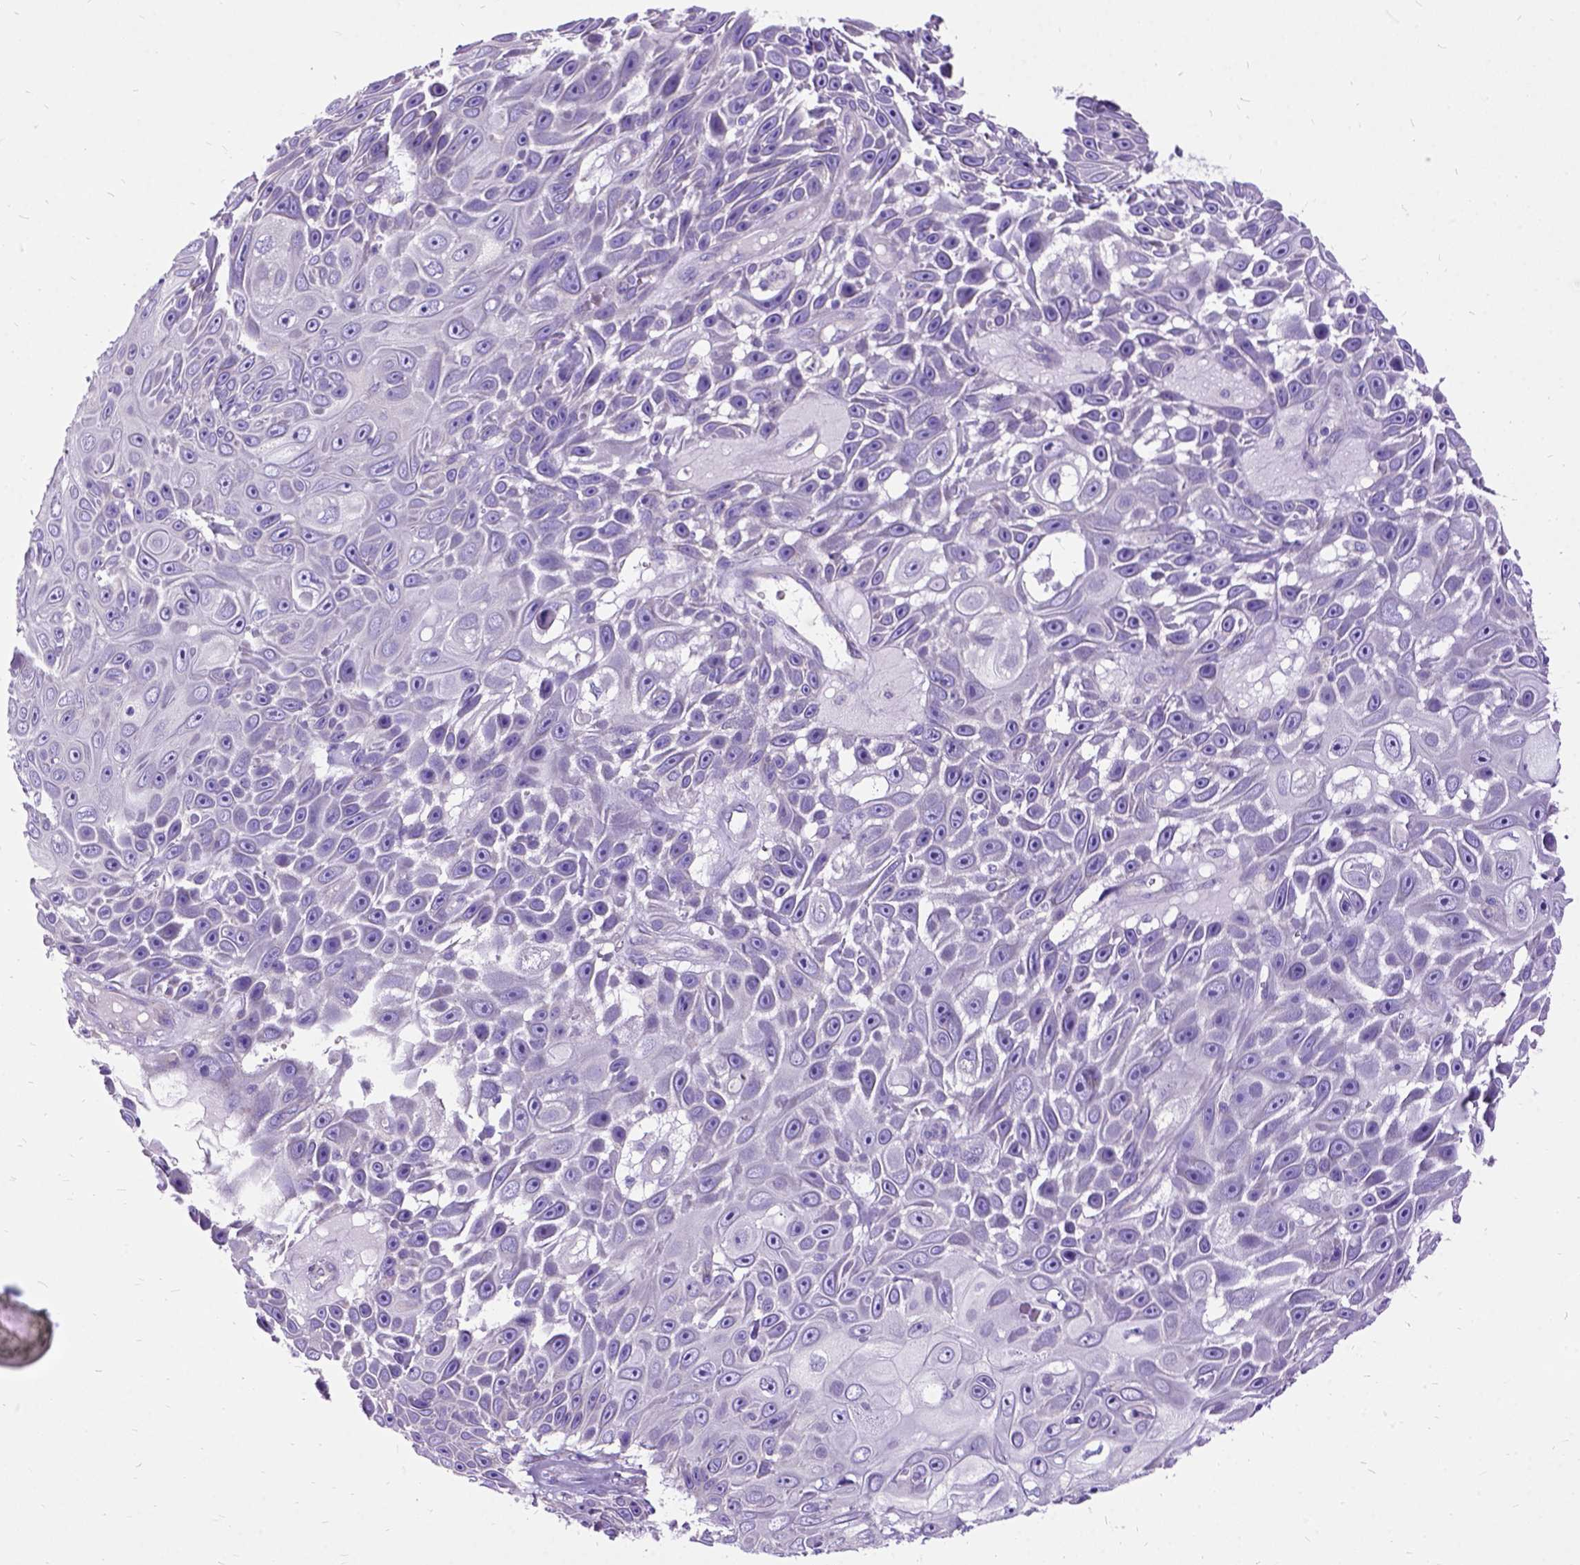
{"staining": {"intensity": "negative", "quantity": "none", "location": "none"}, "tissue": "skin cancer", "cell_type": "Tumor cells", "image_type": "cancer", "snomed": [{"axis": "morphology", "description": "Squamous cell carcinoma, NOS"}, {"axis": "topography", "description": "Skin"}], "caption": "An image of skin squamous cell carcinoma stained for a protein demonstrates no brown staining in tumor cells.", "gene": "CFAP54", "patient": {"sex": "male", "age": 82}}